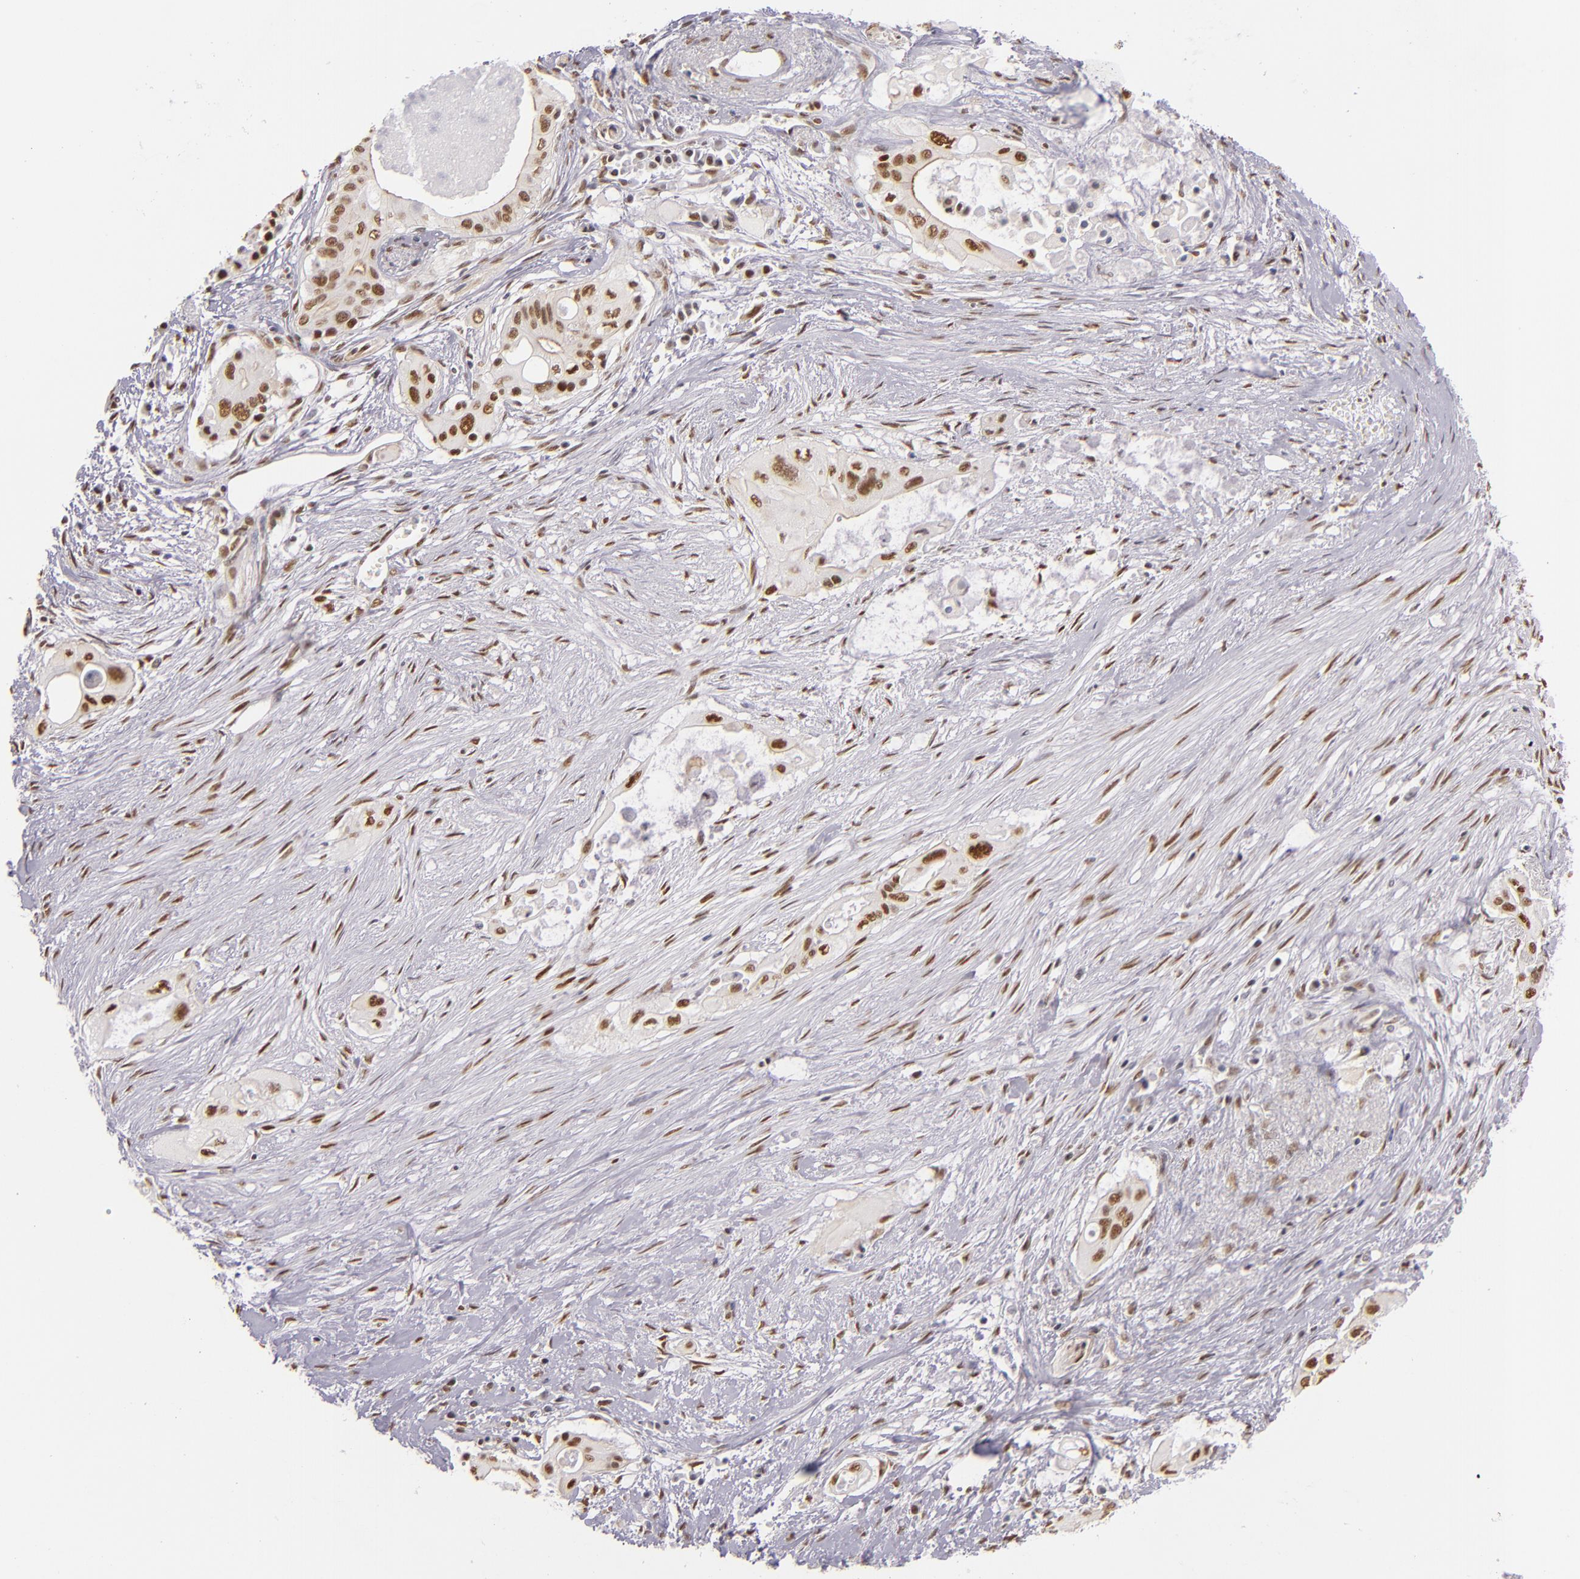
{"staining": {"intensity": "moderate", "quantity": ">75%", "location": "nuclear"}, "tissue": "pancreatic cancer", "cell_type": "Tumor cells", "image_type": "cancer", "snomed": [{"axis": "morphology", "description": "Adenocarcinoma, NOS"}, {"axis": "topography", "description": "Pancreas"}], "caption": "There is medium levels of moderate nuclear staining in tumor cells of pancreatic cancer (adenocarcinoma), as demonstrated by immunohistochemical staining (brown color).", "gene": "NCOR2", "patient": {"sex": "male", "age": 77}}